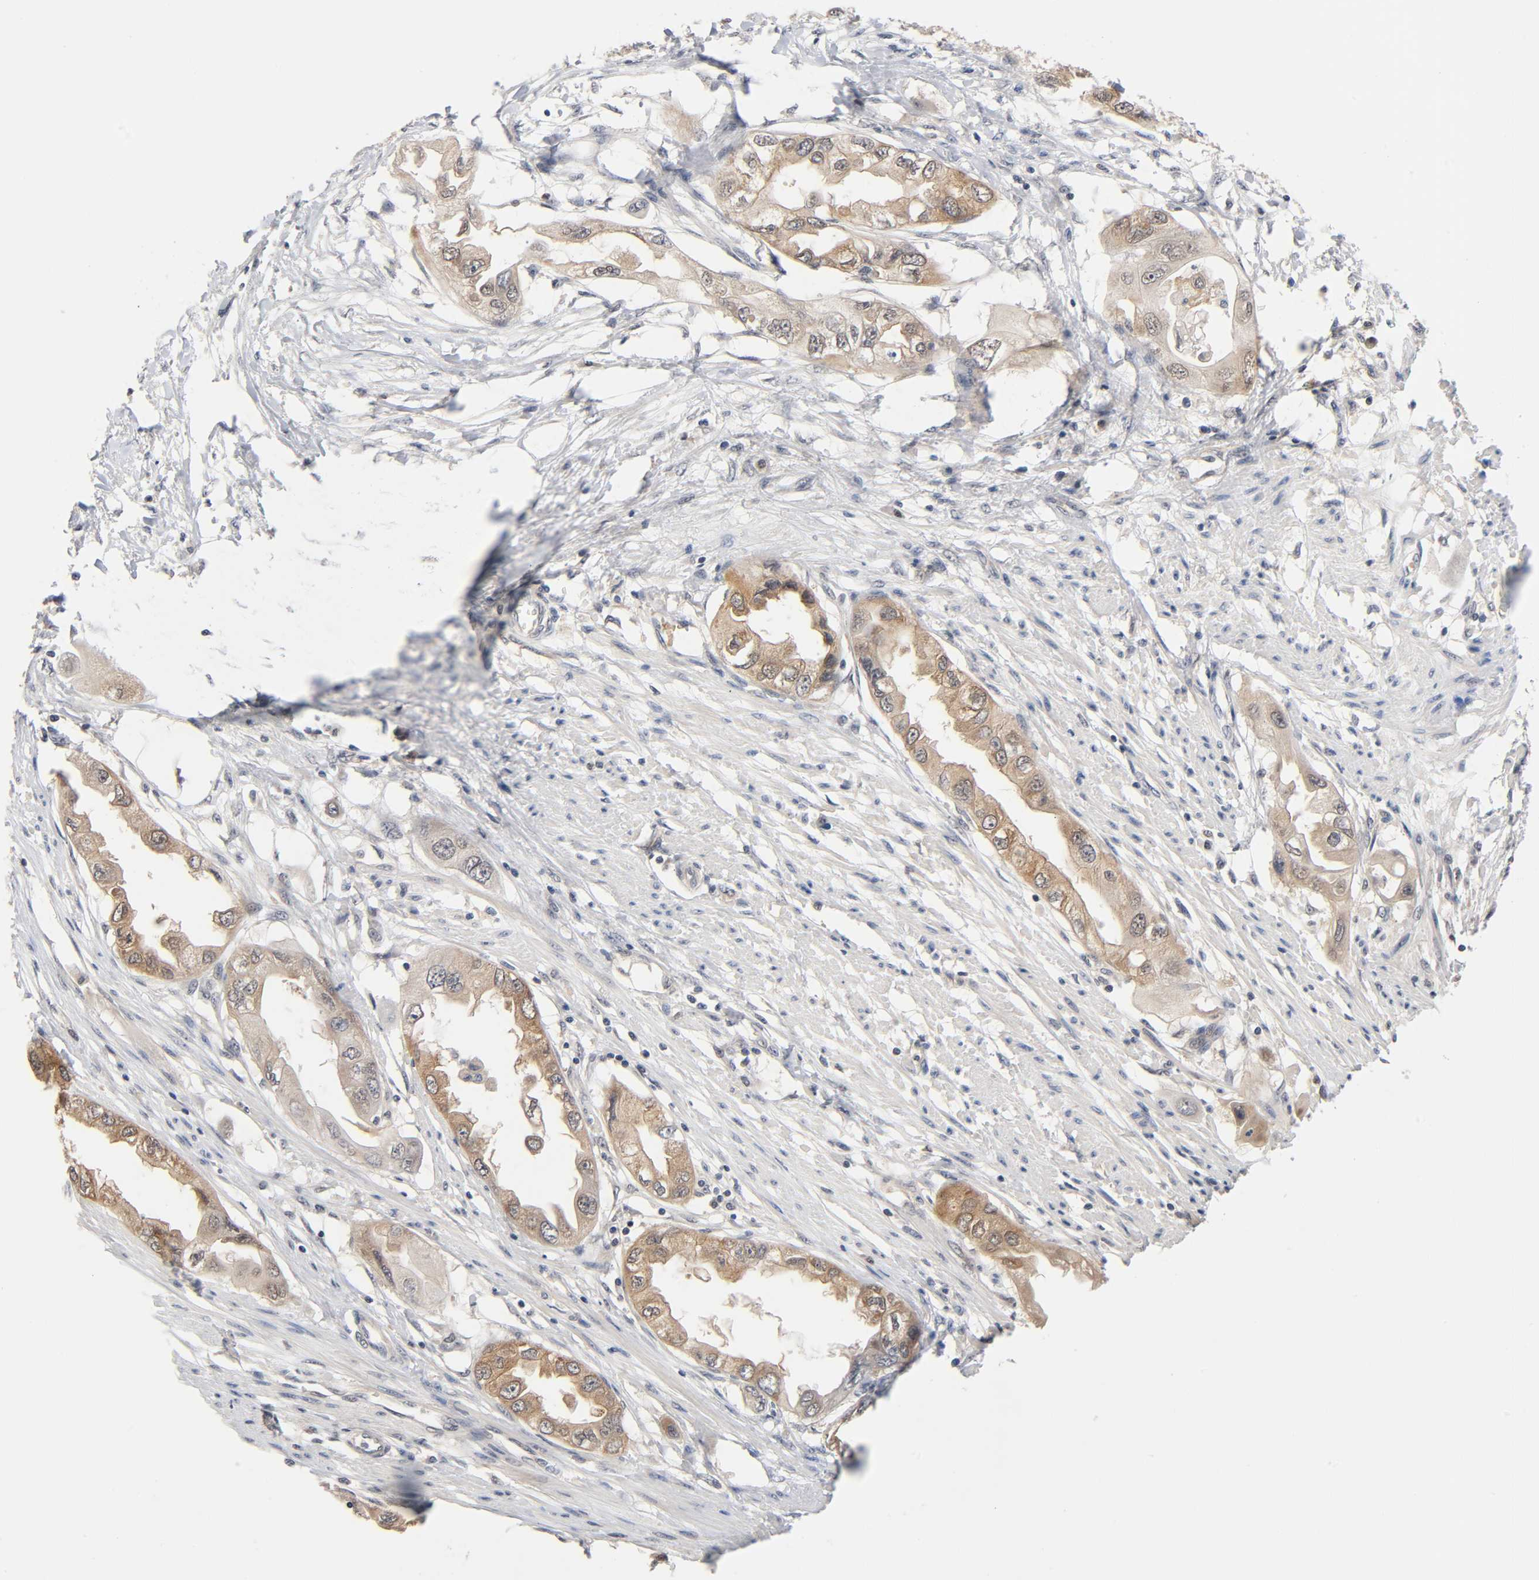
{"staining": {"intensity": "moderate", "quantity": ">75%", "location": "cytoplasmic/membranous"}, "tissue": "endometrial cancer", "cell_type": "Tumor cells", "image_type": "cancer", "snomed": [{"axis": "morphology", "description": "Adenocarcinoma, NOS"}, {"axis": "topography", "description": "Endometrium"}], "caption": "Immunohistochemical staining of human endometrial cancer reveals medium levels of moderate cytoplasmic/membranous staining in approximately >75% of tumor cells.", "gene": "PRKAB1", "patient": {"sex": "female", "age": 67}}